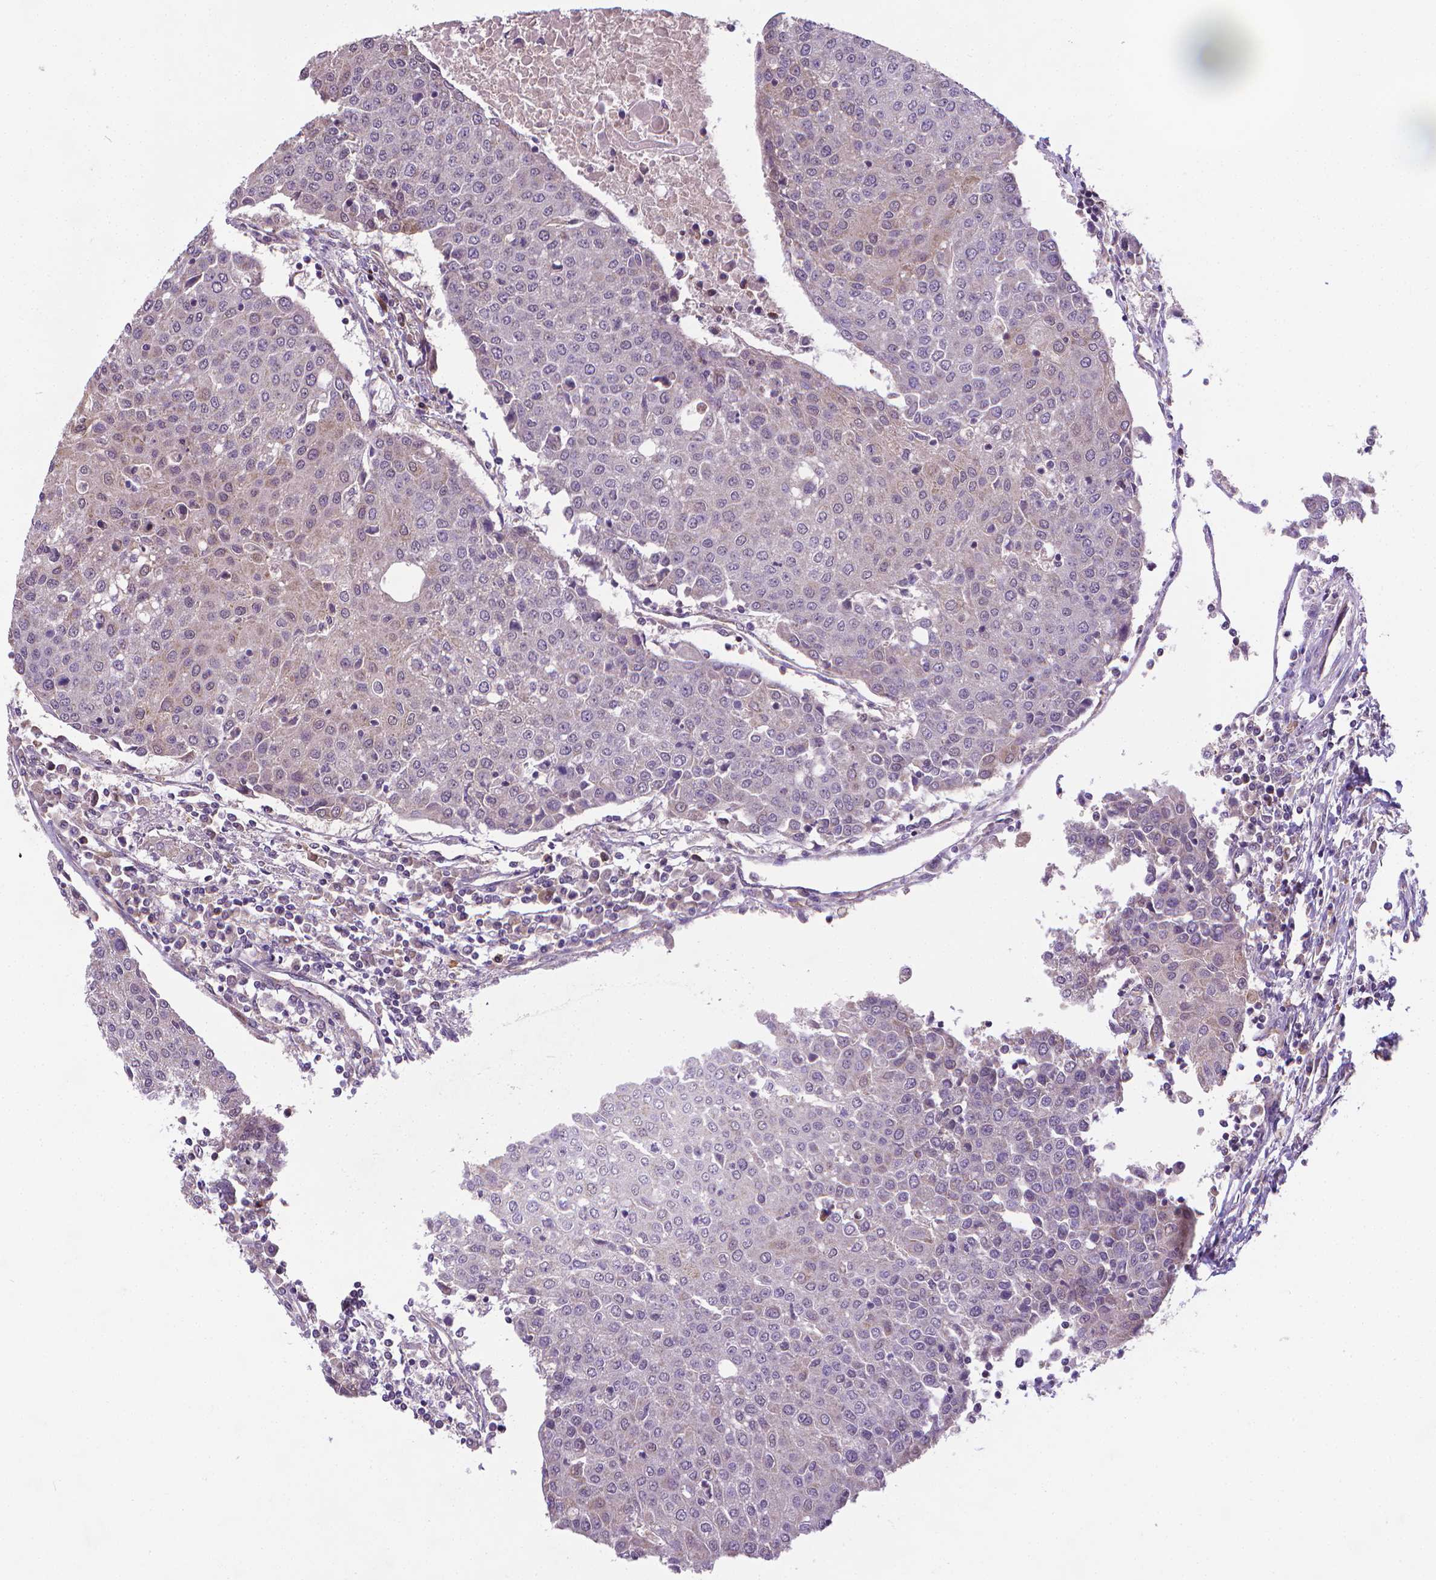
{"staining": {"intensity": "negative", "quantity": "none", "location": "none"}, "tissue": "urothelial cancer", "cell_type": "Tumor cells", "image_type": "cancer", "snomed": [{"axis": "morphology", "description": "Urothelial carcinoma, High grade"}, {"axis": "topography", "description": "Urinary bladder"}], "caption": "Immunohistochemistry micrograph of human urothelial cancer stained for a protein (brown), which shows no expression in tumor cells.", "gene": "GPR63", "patient": {"sex": "female", "age": 85}}